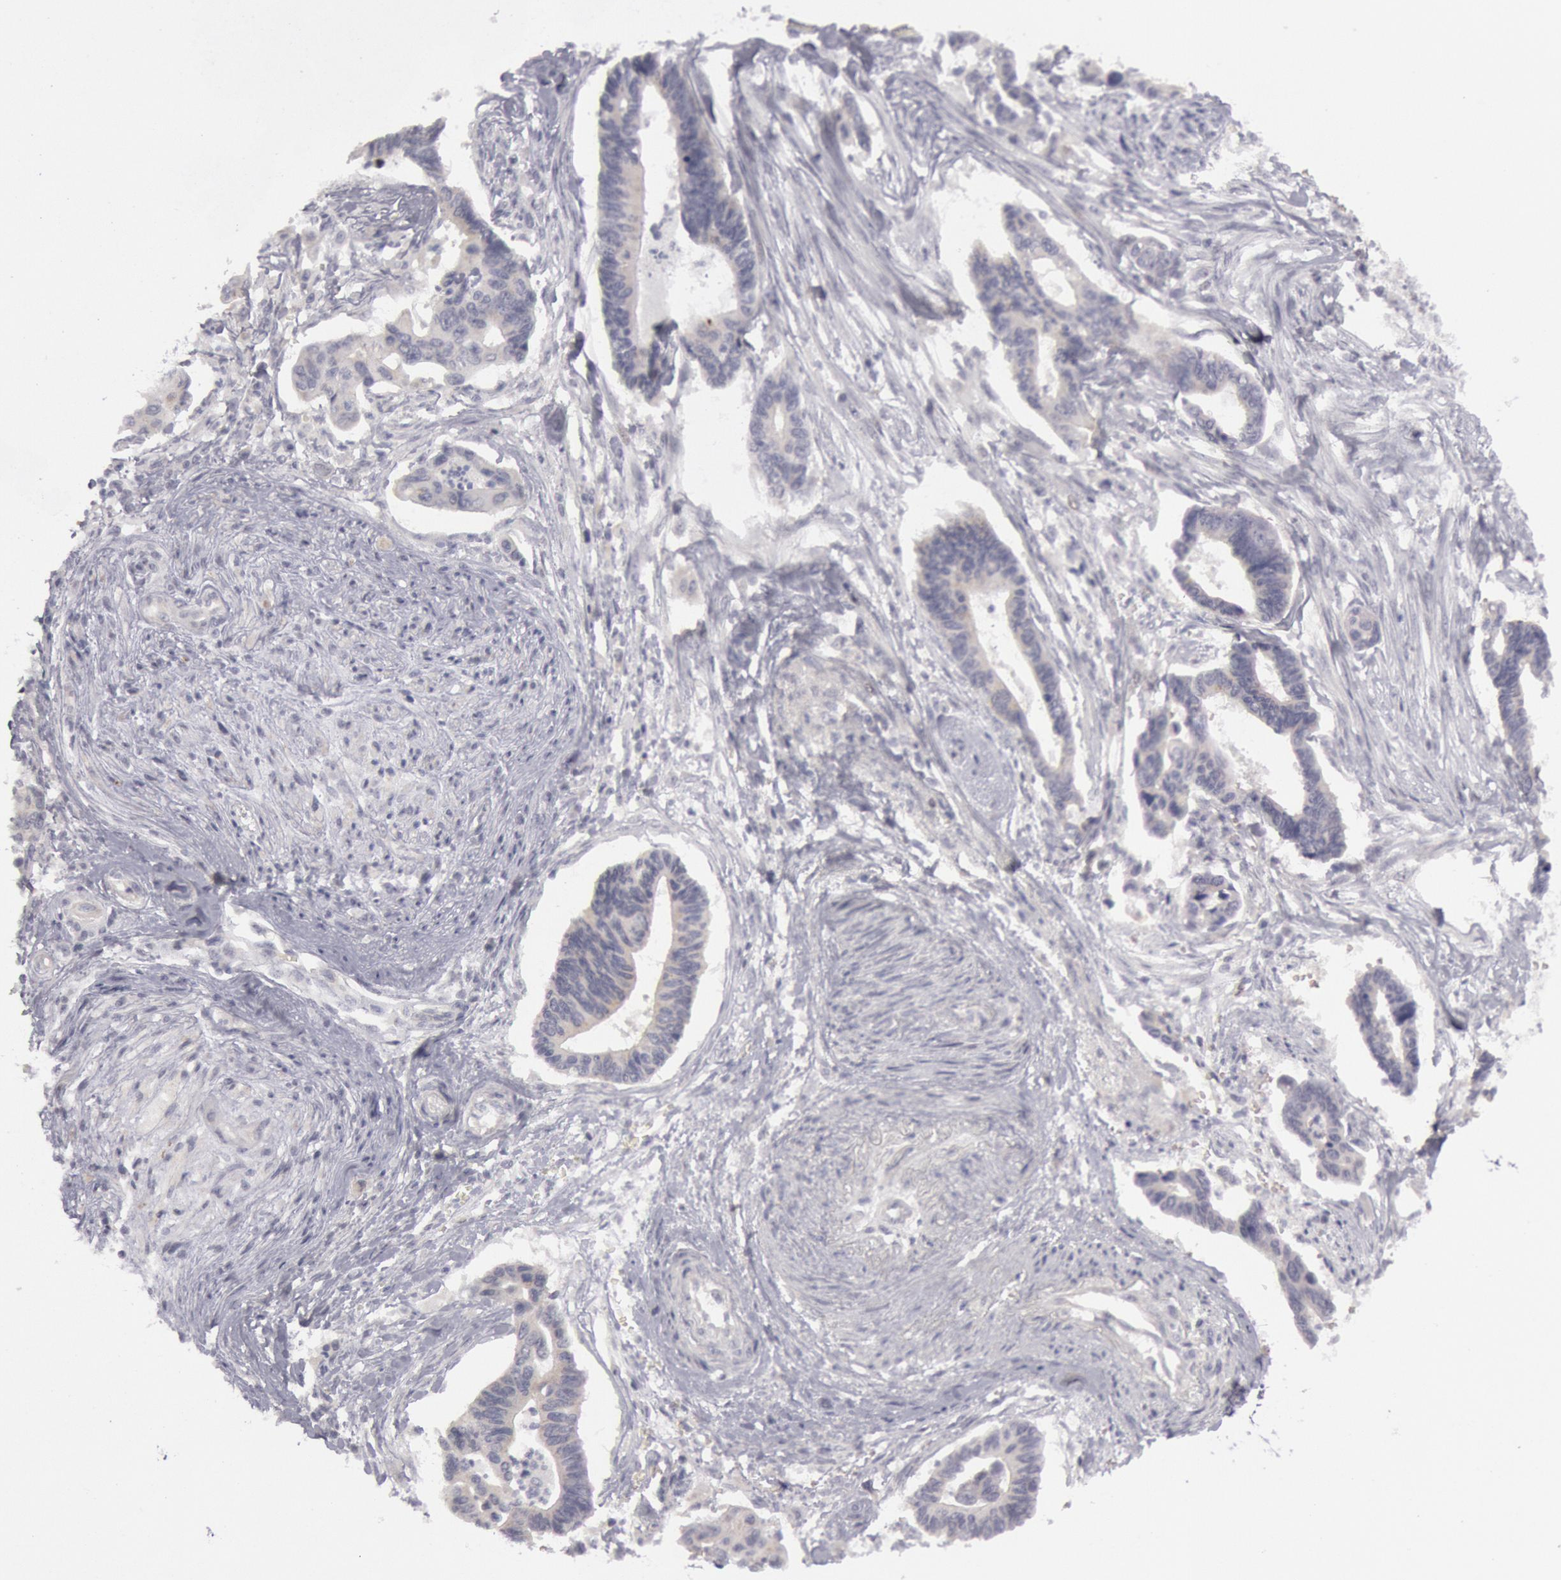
{"staining": {"intensity": "negative", "quantity": "none", "location": "none"}, "tissue": "pancreatic cancer", "cell_type": "Tumor cells", "image_type": "cancer", "snomed": [{"axis": "morphology", "description": "Adenocarcinoma, NOS"}, {"axis": "topography", "description": "Pancreas"}], "caption": "This is an immunohistochemistry (IHC) image of human pancreatic cancer (adenocarcinoma). There is no staining in tumor cells.", "gene": "JOSD1", "patient": {"sex": "female", "age": 70}}